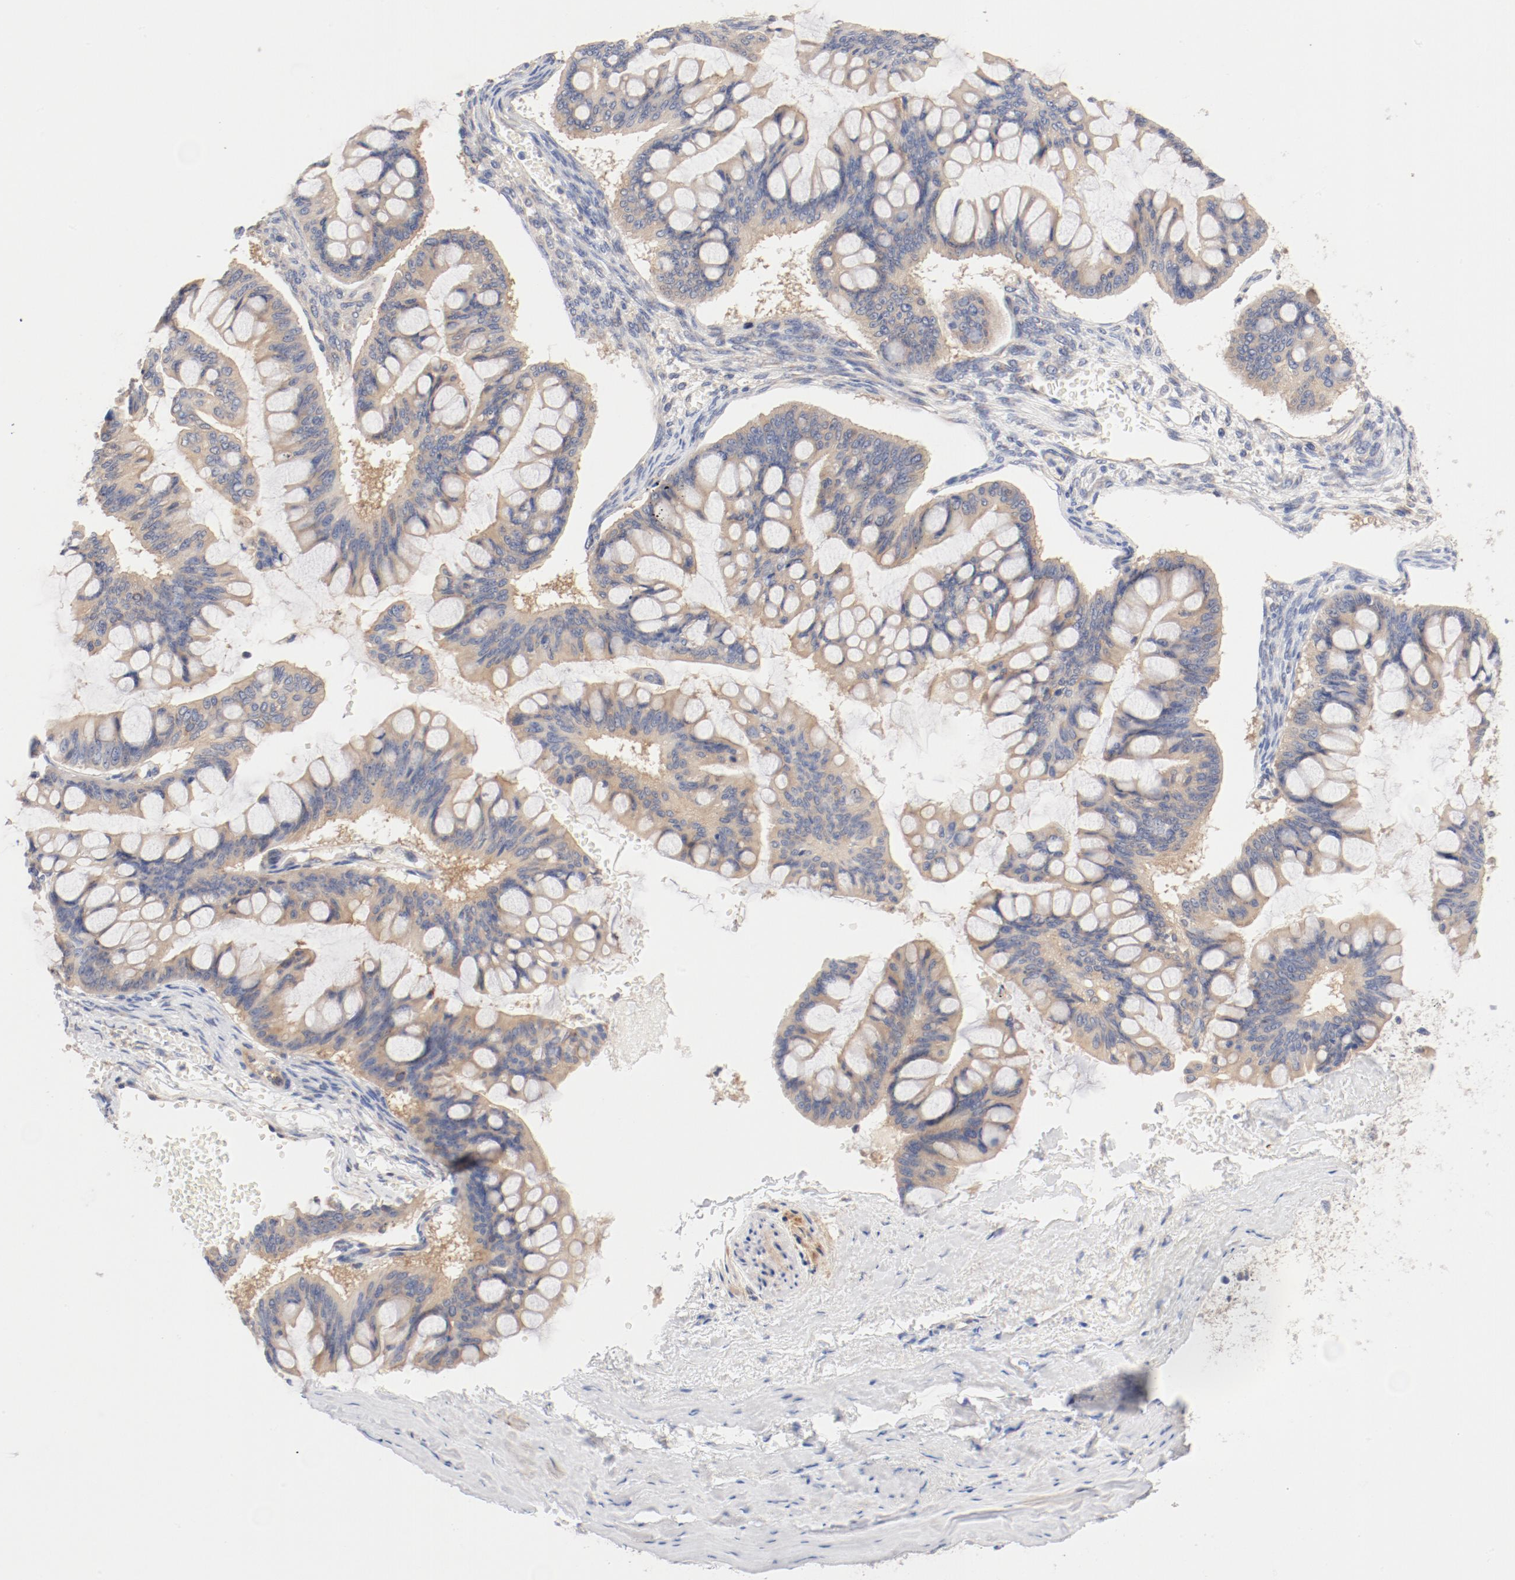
{"staining": {"intensity": "weak", "quantity": "25%-75%", "location": "cytoplasmic/membranous"}, "tissue": "ovarian cancer", "cell_type": "Tumor cells", "image_type": "cancer", "snomed": [{"axis": "morphology", "description": "Cystadenocarcinoma, mucinous, NOS"}, {"axis": "topography", "description": "Ovary"}], "caption": "A brown stain labels weak cytoplasmic/membranous expression of a protein in mucinous cystadenocarcinoma (ovarian) tumor cells. The staining was performed using DAB (3,3'-diaminobenzidine), with brown indicating positive protein expression. Nuclei are stained blue with hematoxylin.", "gene": "DYNC1H1", "patient": {"sex": "female", "age": 73}}